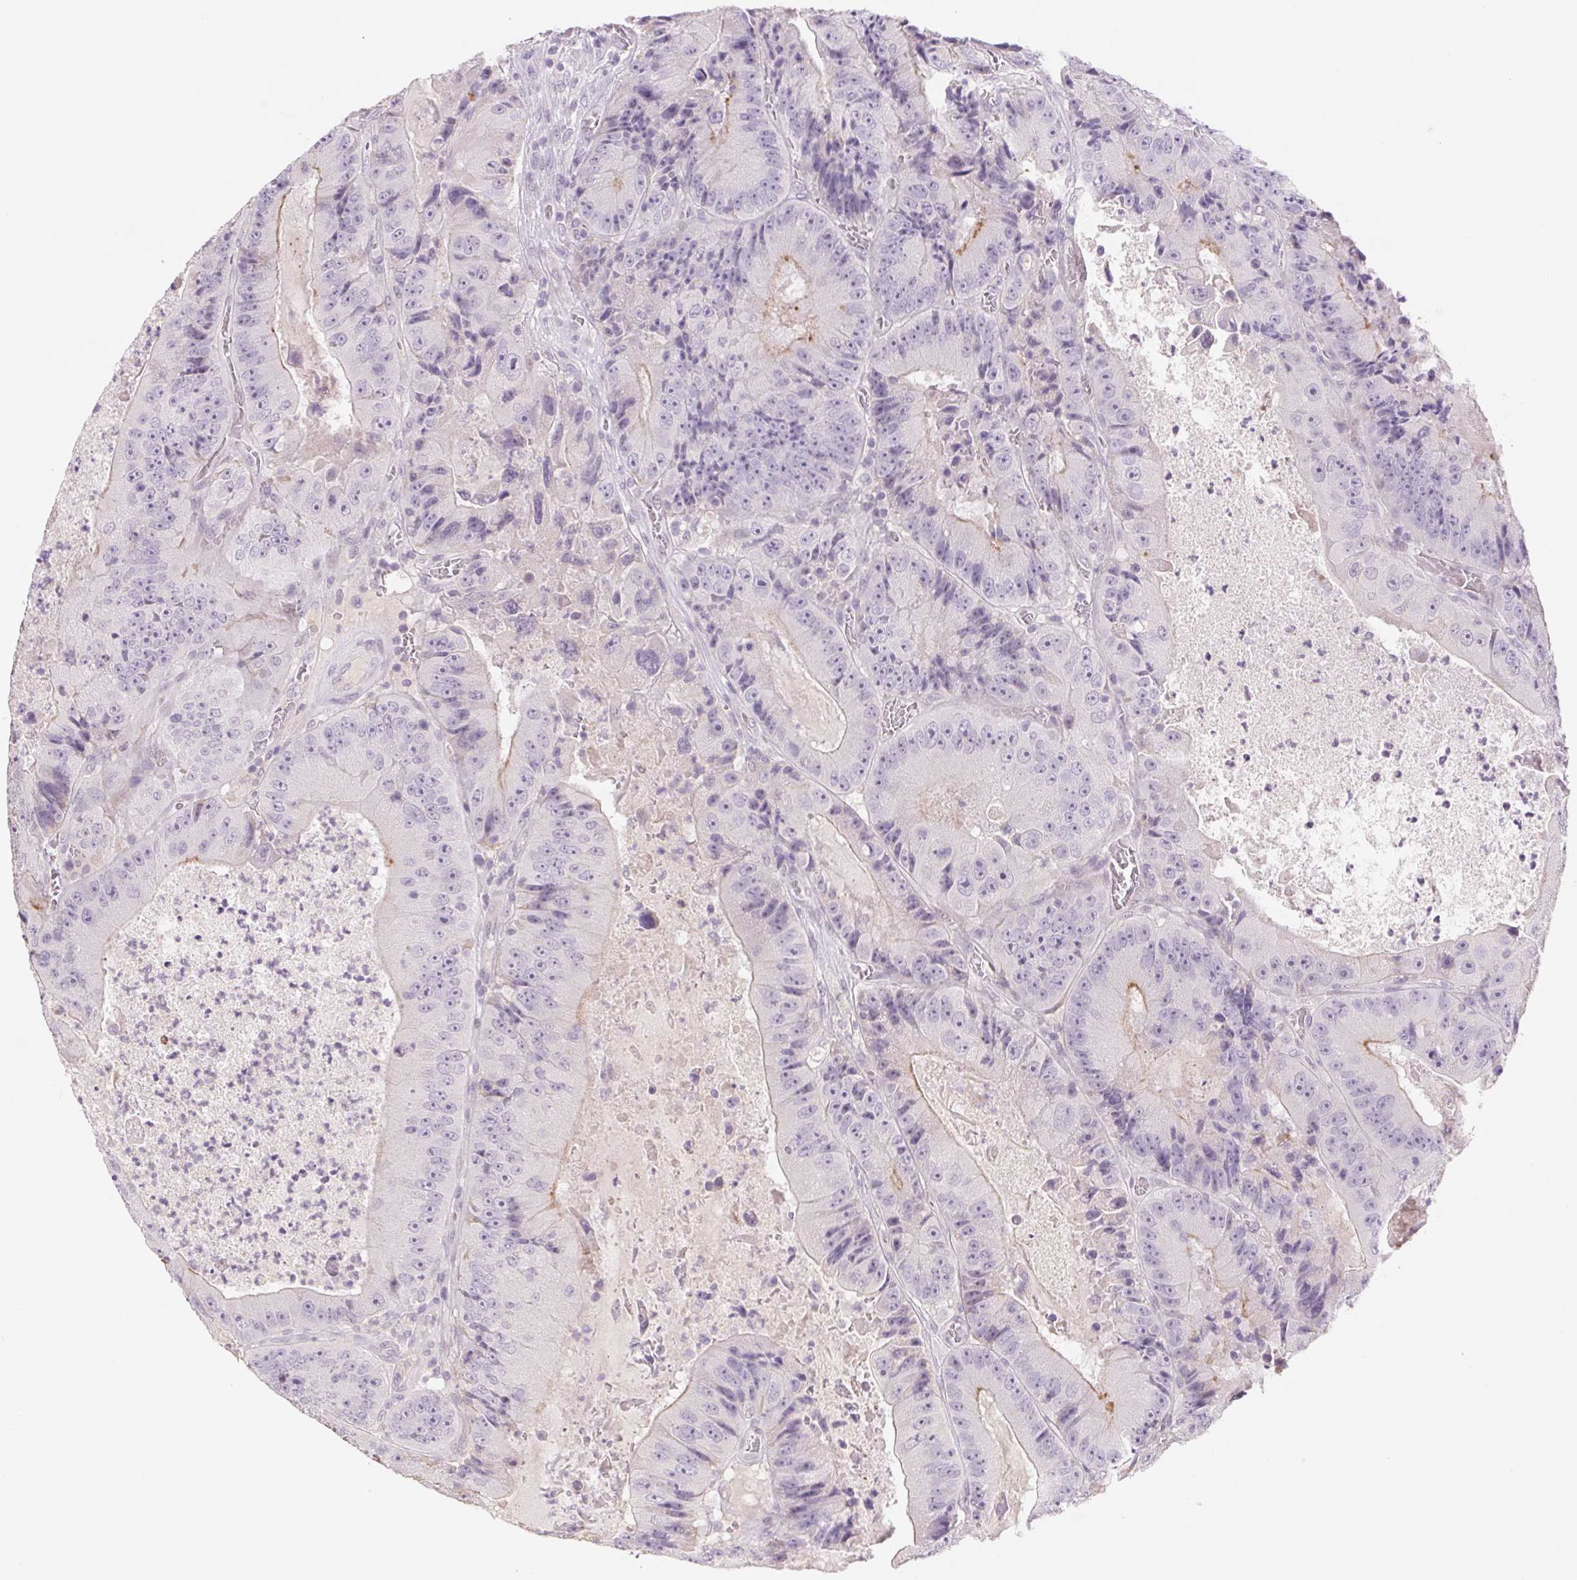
{"staining": {"intensity": "negative", "quantity": "none", "location": "none"}, "tissue": "colorectal cancer", "cell_type": "Tumor cells", "image_type": "cancer", "snomed": [{"axis": "morphology", "description": "Adenocarcinoma, NOS"}, {"axis": "topography", "description": "Colon"}], "caption": "Tumor cells show no significant expression in colorectal cancer.", "gene": "KRT1", "patient": {"sex": "female", "age": 86}}